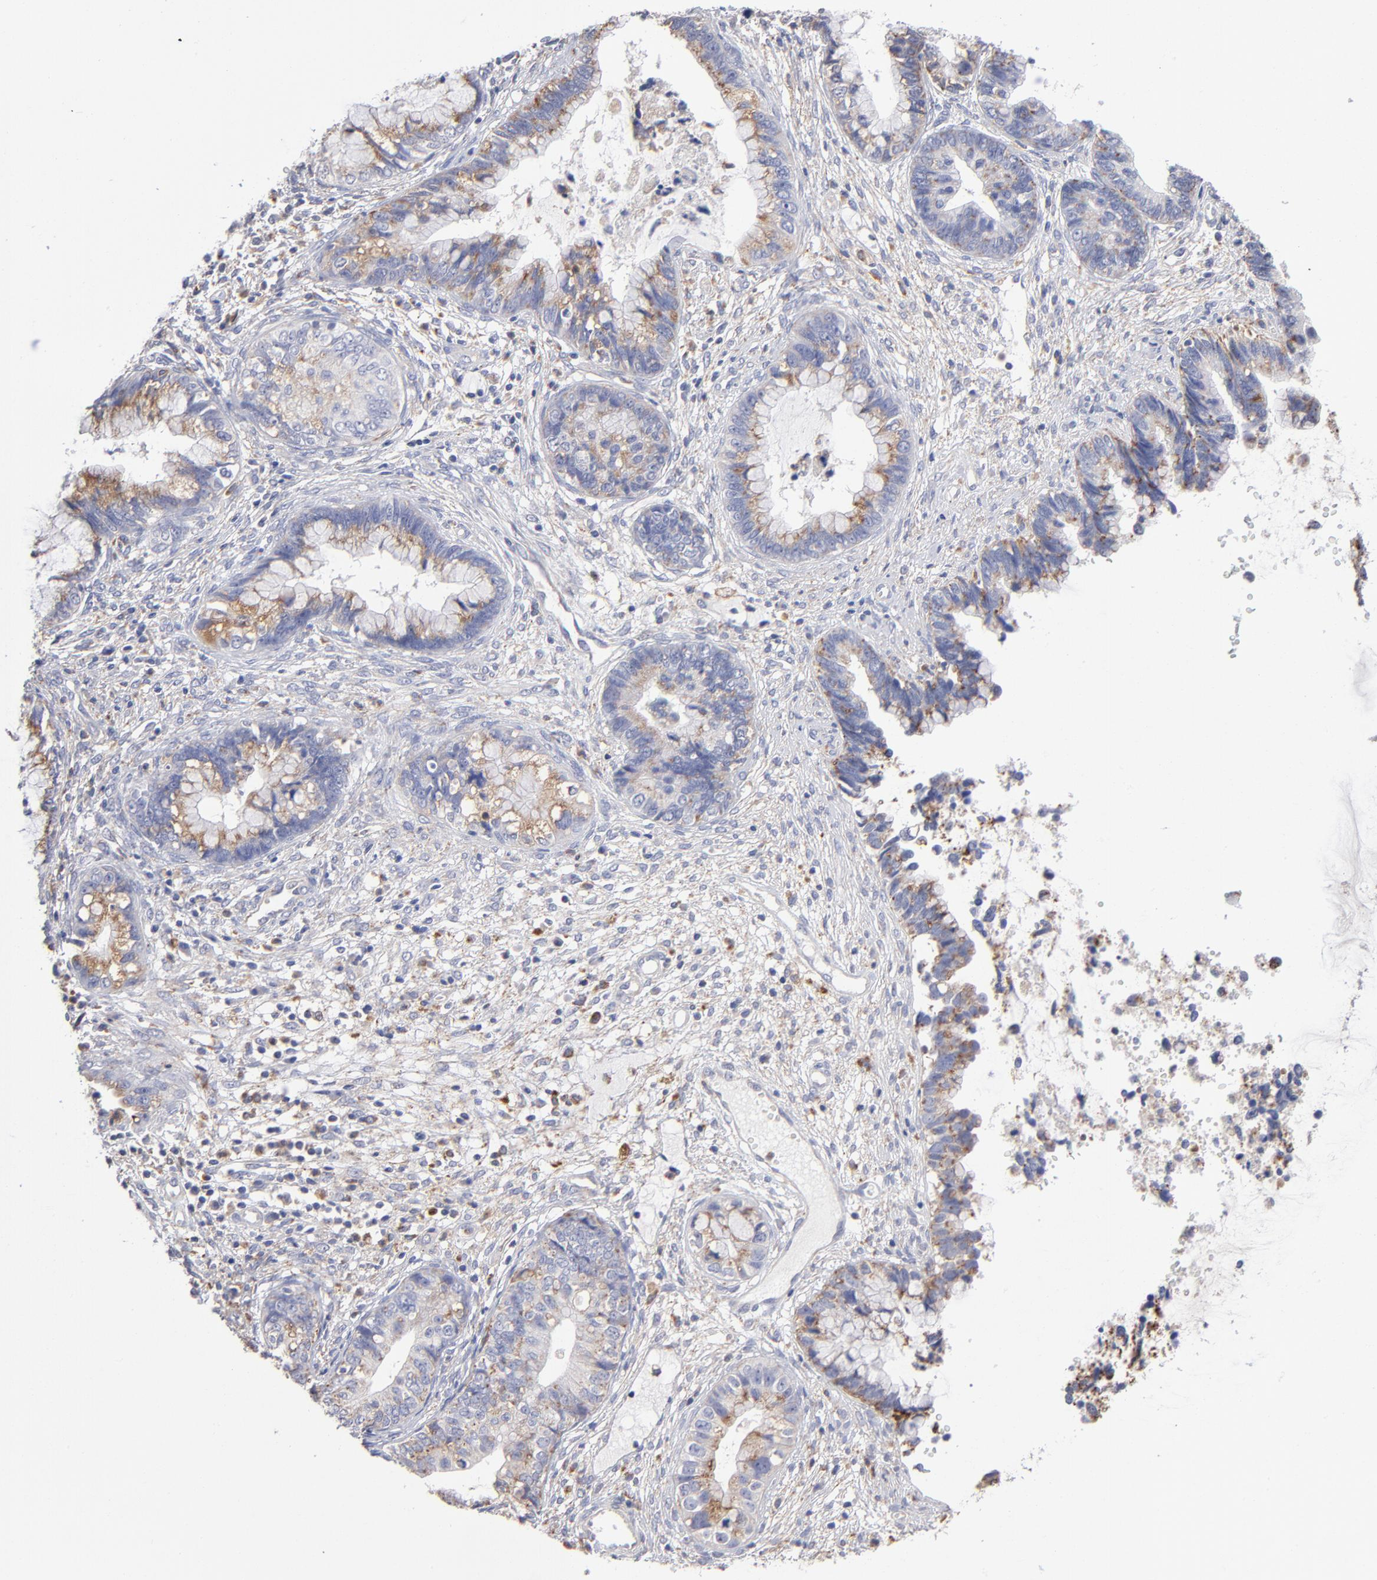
{"staining": {"intensity": "moderate", "quantity": "25%-75%", "location": "cytoplasmic/membranous"}, "tissue": "cervical cancer", "cell_type": "Tumor cells", "image_type": "cancer", "snomed": [{"axis": "morphology", "description": "Adenocarcinoma, NOS"}, {"axis": "topography", "description": "Cervix"}], "caption": "The micrograph shows a brown stain indicating the presence of a protein in the cytoplasmic/membranous of tumor cells in cervical adenocarcinoma.", "gene": "RRAGB", "patient": {"sex": "female", "age": 44}}